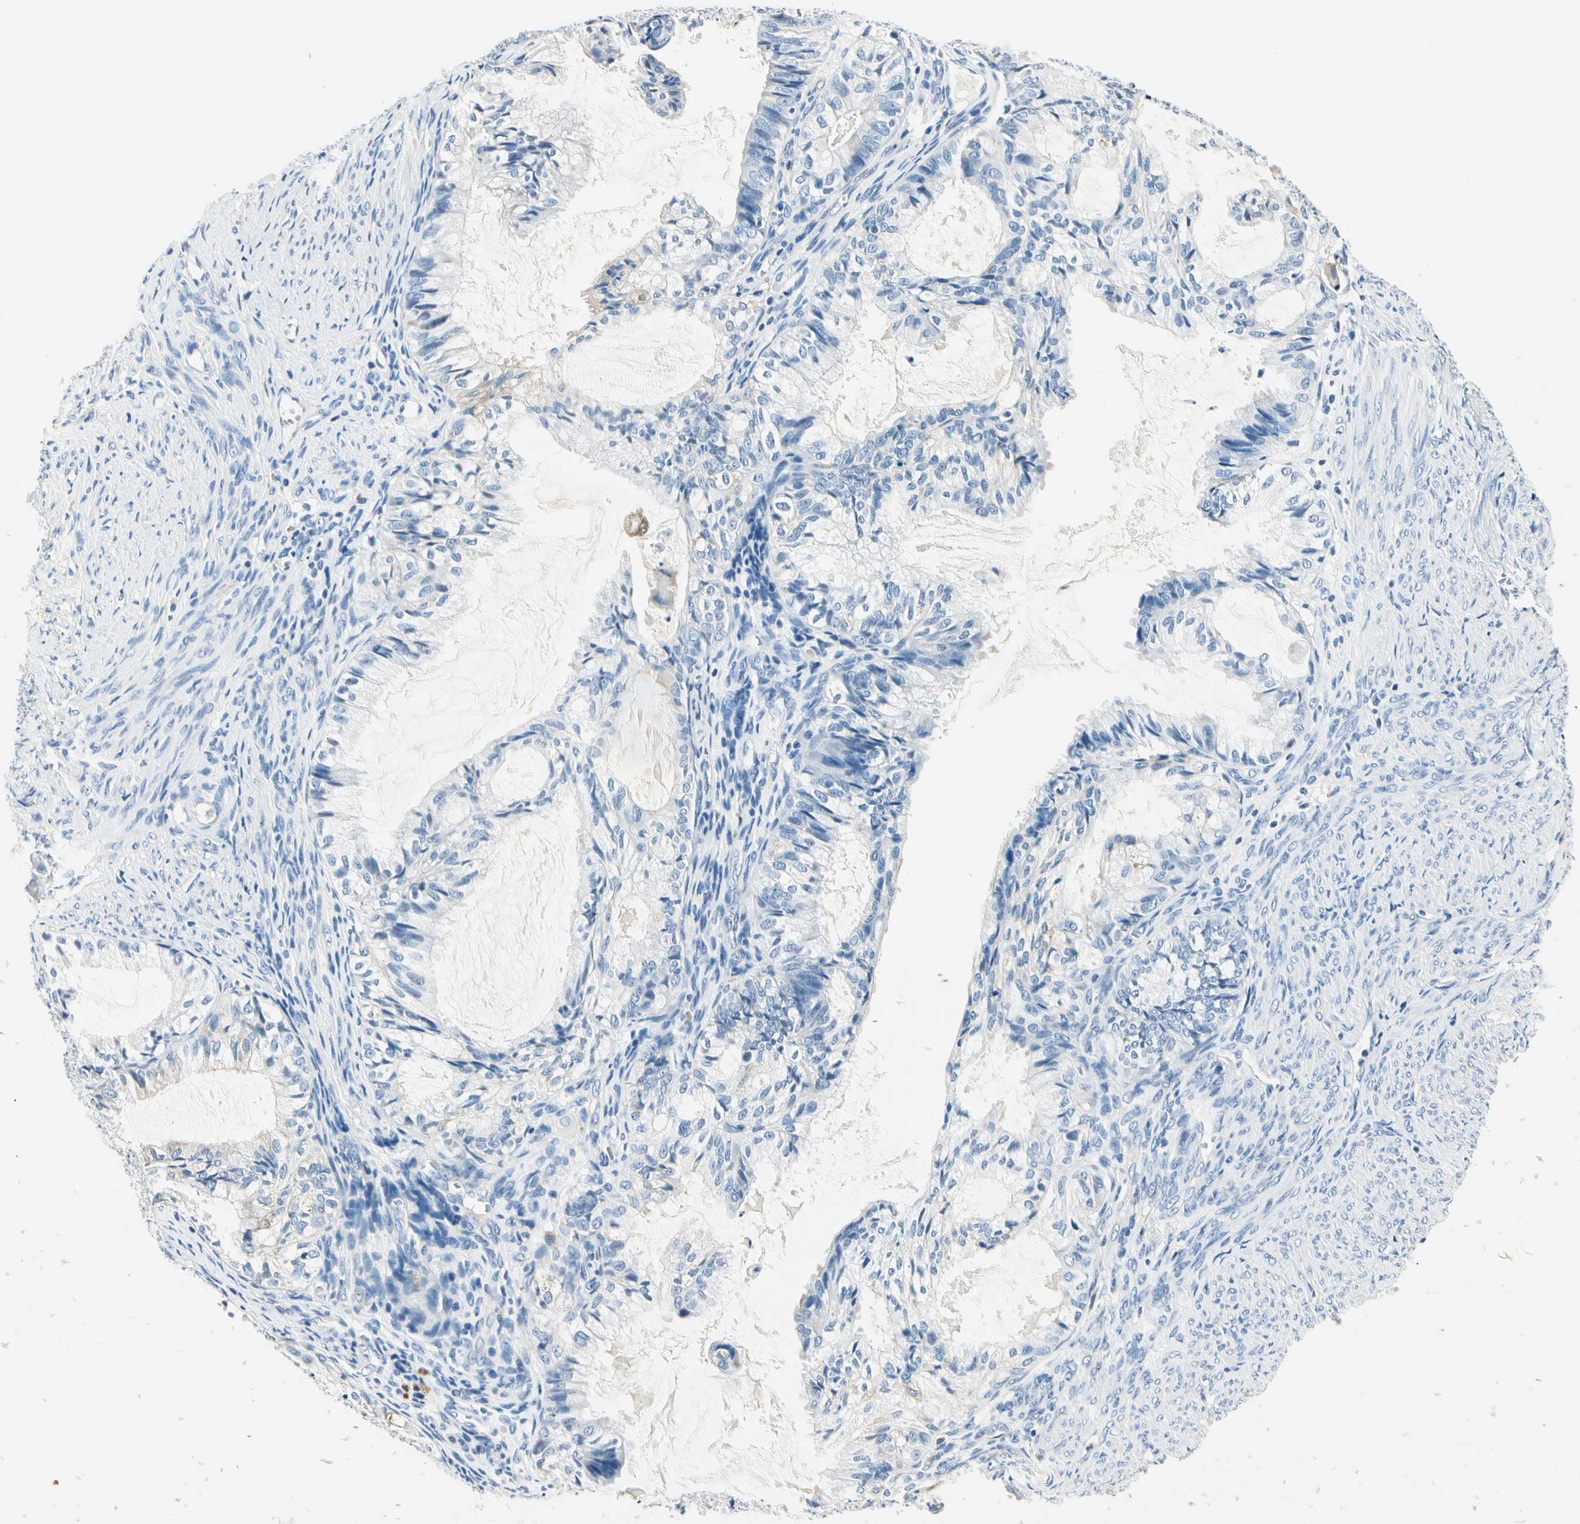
{"staining": {"intensity": "negative", "quantity": "none", "location": "none"}, "tissue": "cervical cancer", "cell_type": "Tumor cells", "image_type": "cancer", "snomed": [{"axis": "morphology", "description": "Normal tissue, NOS"}, {"axis": "morphology", "description": "Adenocarcinoma, NOS"}, {"axis": "topography", "description": "Cervix"}, {"axis": "topography", "description": "Endometrium"}], "caption": "High power microscopy histopathology image of an IHC micrograph of cervical cancer, revealing no significant staining in tumor cells.", "gene": "TGFBR3", "patient": {"sex": "female", "age": 86}}